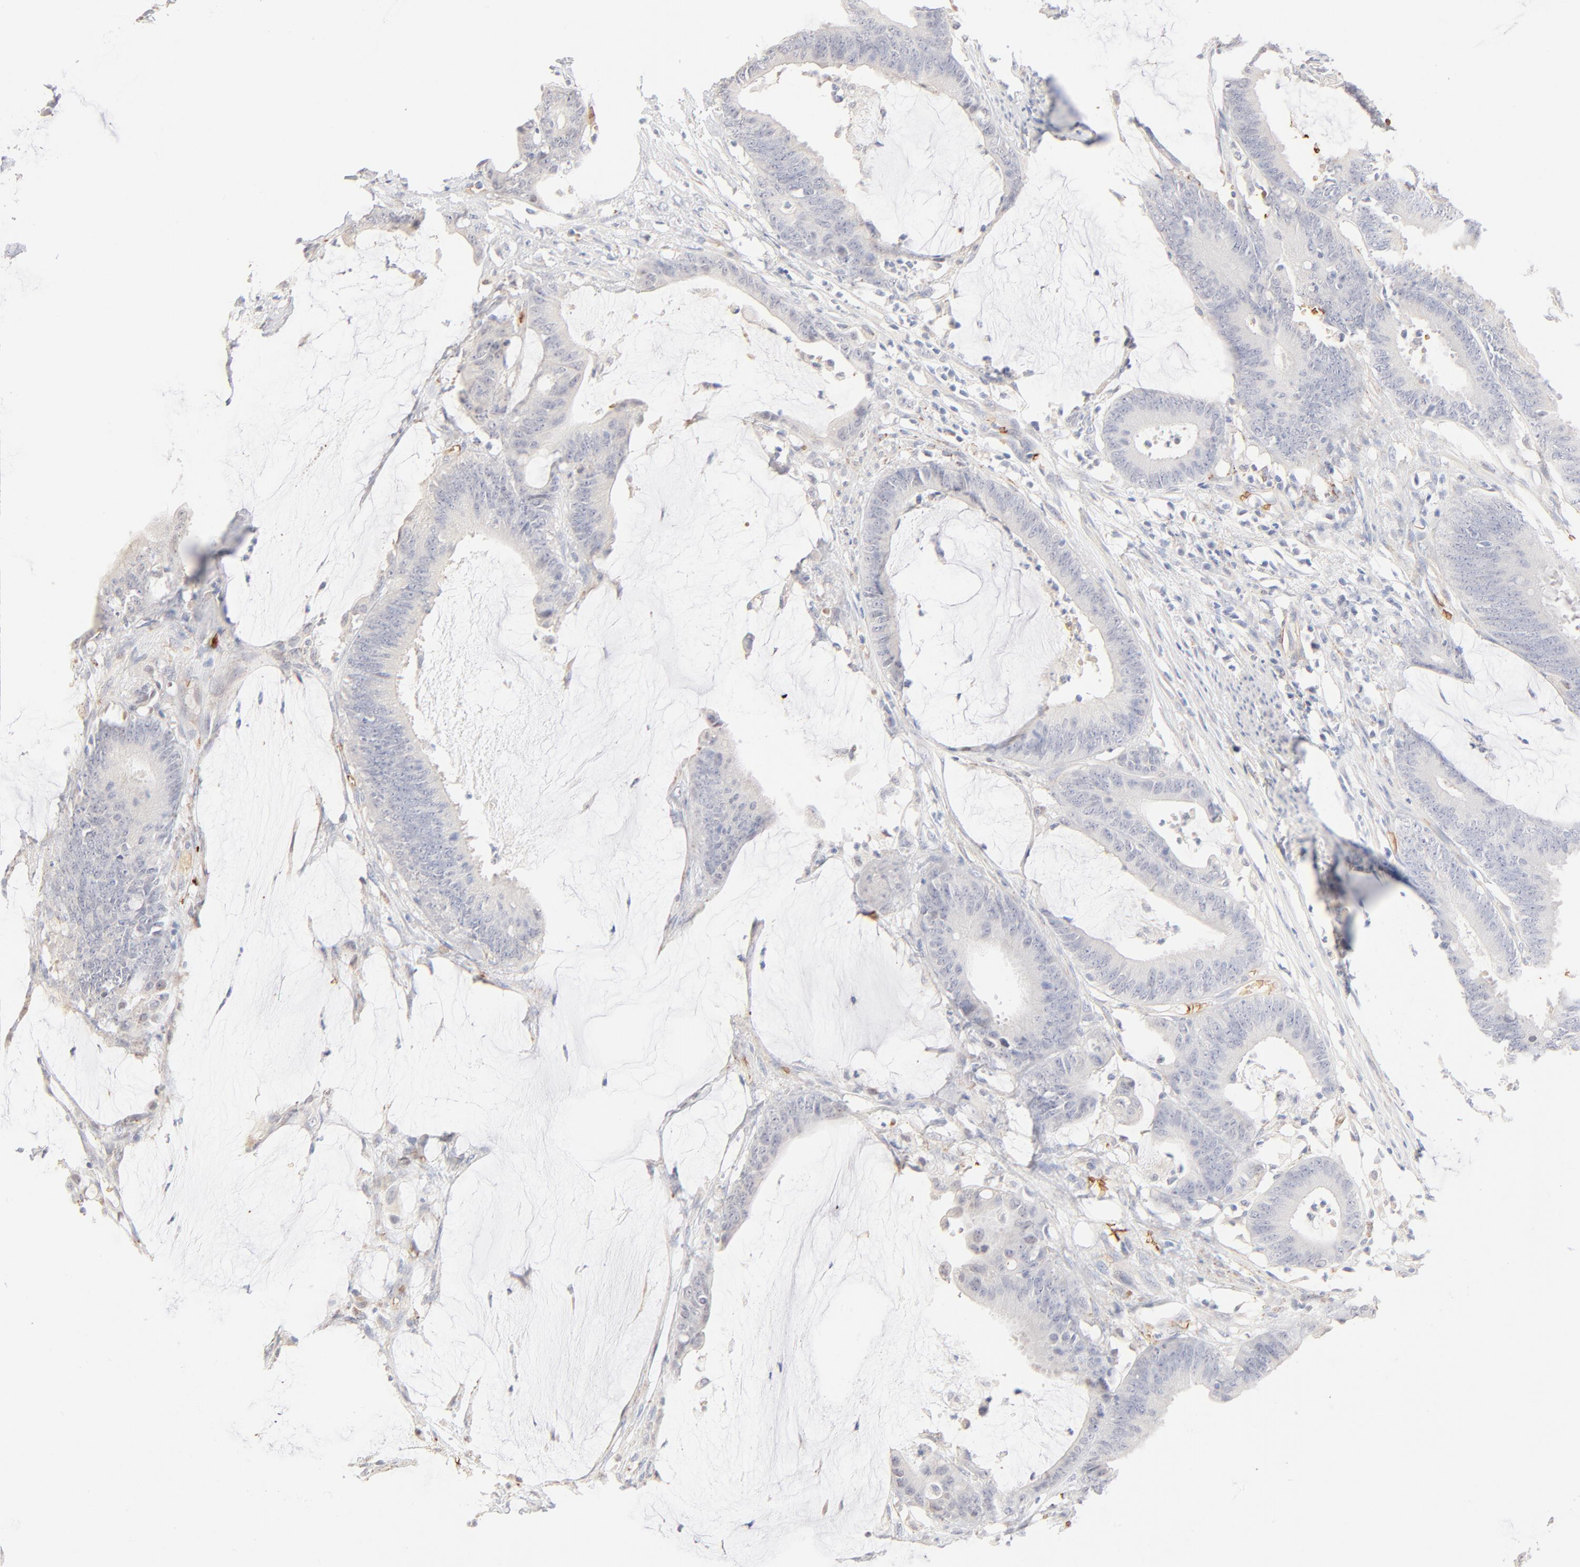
{"staining": {"intensity": "negative", "quantity": "none", "location": "none"}, "tissue": "colorectal cancer", "cell_type": "Tumor cells", "image_type": "cancer", "snomed": [{"axis": "morphology", "description": "Adenocarcinoma, NOS"}, {"axis": "topography", "description": "Rectum"}], "caption": "Immunohistochemical staining of human colorectal cancer (adenocarcinoma) demonstrates no significant positivity in tumor cells.", "gene": "SPTB", "patient": {"sex": "female", "age": 66}}